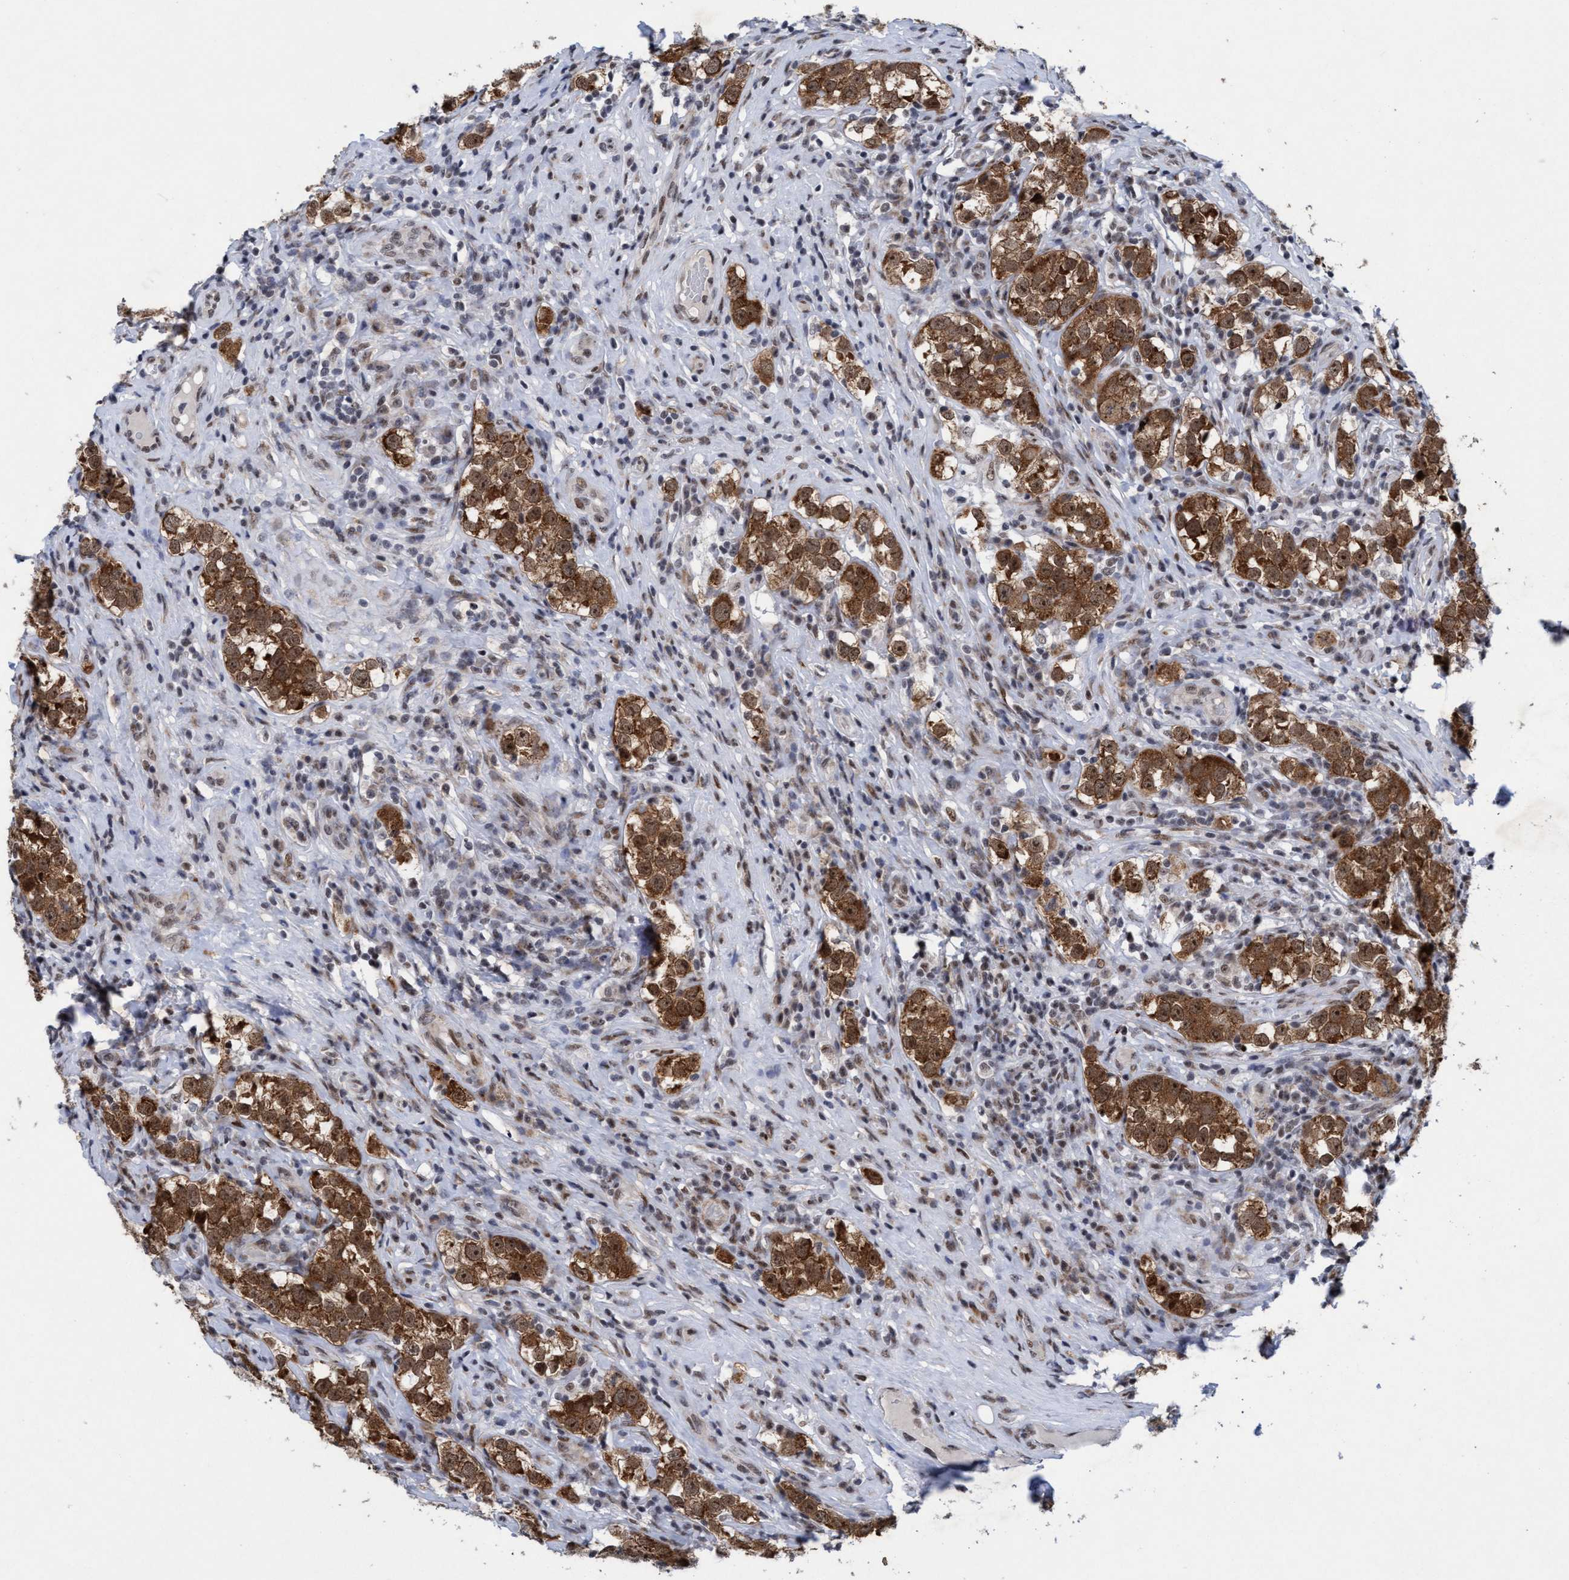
{"staining": {"intensity": "moderate", "quantity": ">75%", "location": "cytoplasmic/membranous,nuclear"}, "tissue": "testis cancer", "cell_type": "Tumor cells", "image_type": "cancer", "snomed": [{"axis": "morphology", "description": "Normal tissue, NOS"}, {"axis": "morphology", "description": "Seminoma, NOS"}, {"axis": "topography", "description": "Testis"}], "caption": "A medium amount of moderate cytoplasmic/membranous and nuclear expression is seen in about >75% of tumor cells in testis cancer (seminoma) tissue. (IHC, brightfield microscopy, high magnification).", "gene": "GLT6D1", "patient": {"sex": "male", "age": 43}}